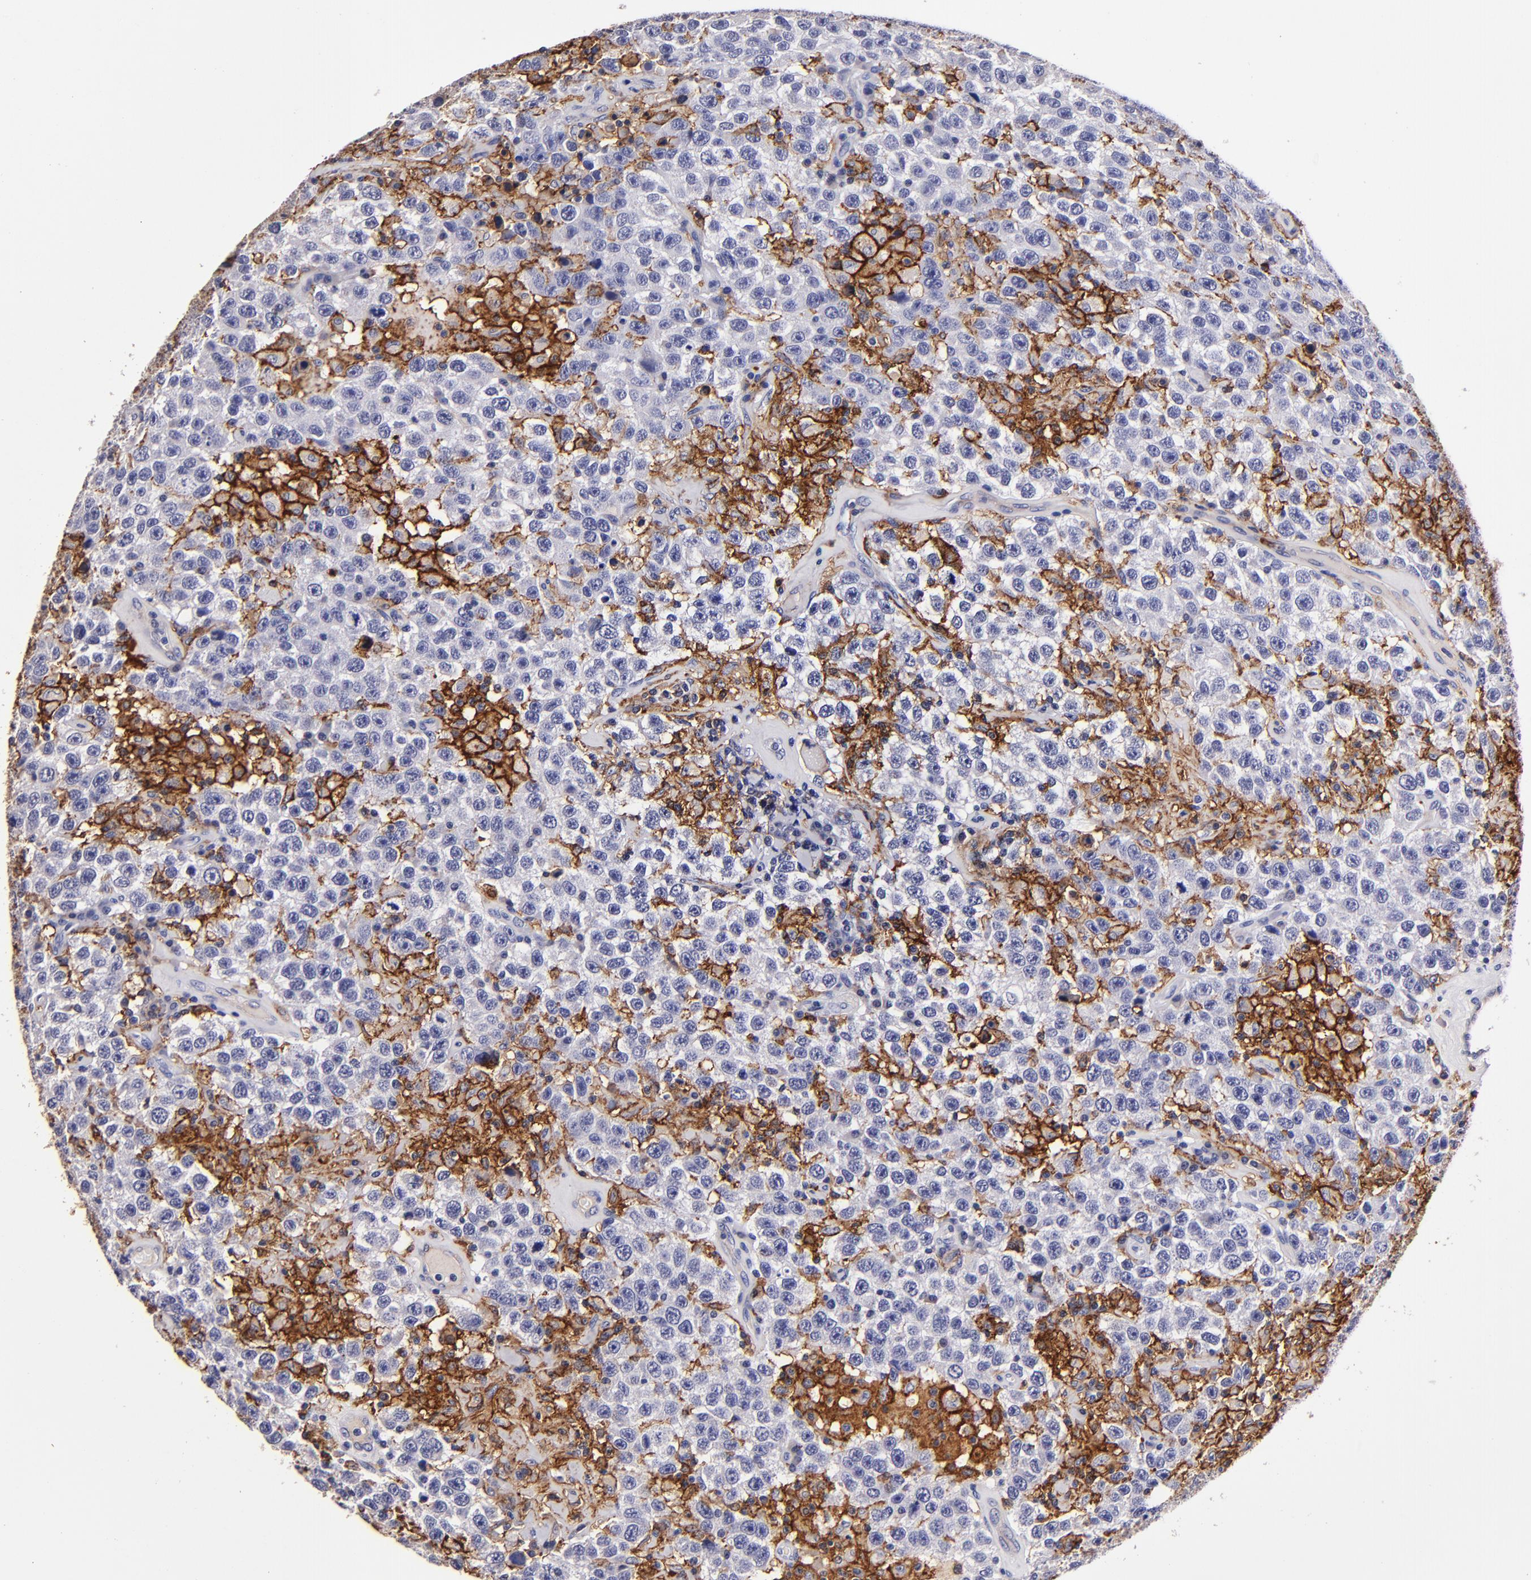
{"staining": {"intensity": "strong", "quantity": "<25%", "location": "cytoplasmic/membranous"}, "tissue": "testis cancer", "cell_type": "Tumor cells", "image_type": "cancer", "snomed": [{"axis": "morphology", "description": "Seminoma, NOS"}, {"axis": "topography", "description": "Testis"}], "caption": "A medium amount of strong cytoplasmic/membranous positivity is present in approximately <25% of tumor cells in seminoma (testis) tissue.", "gene": "SIRPA", "patient": {"sex": "male", "age": 41}}